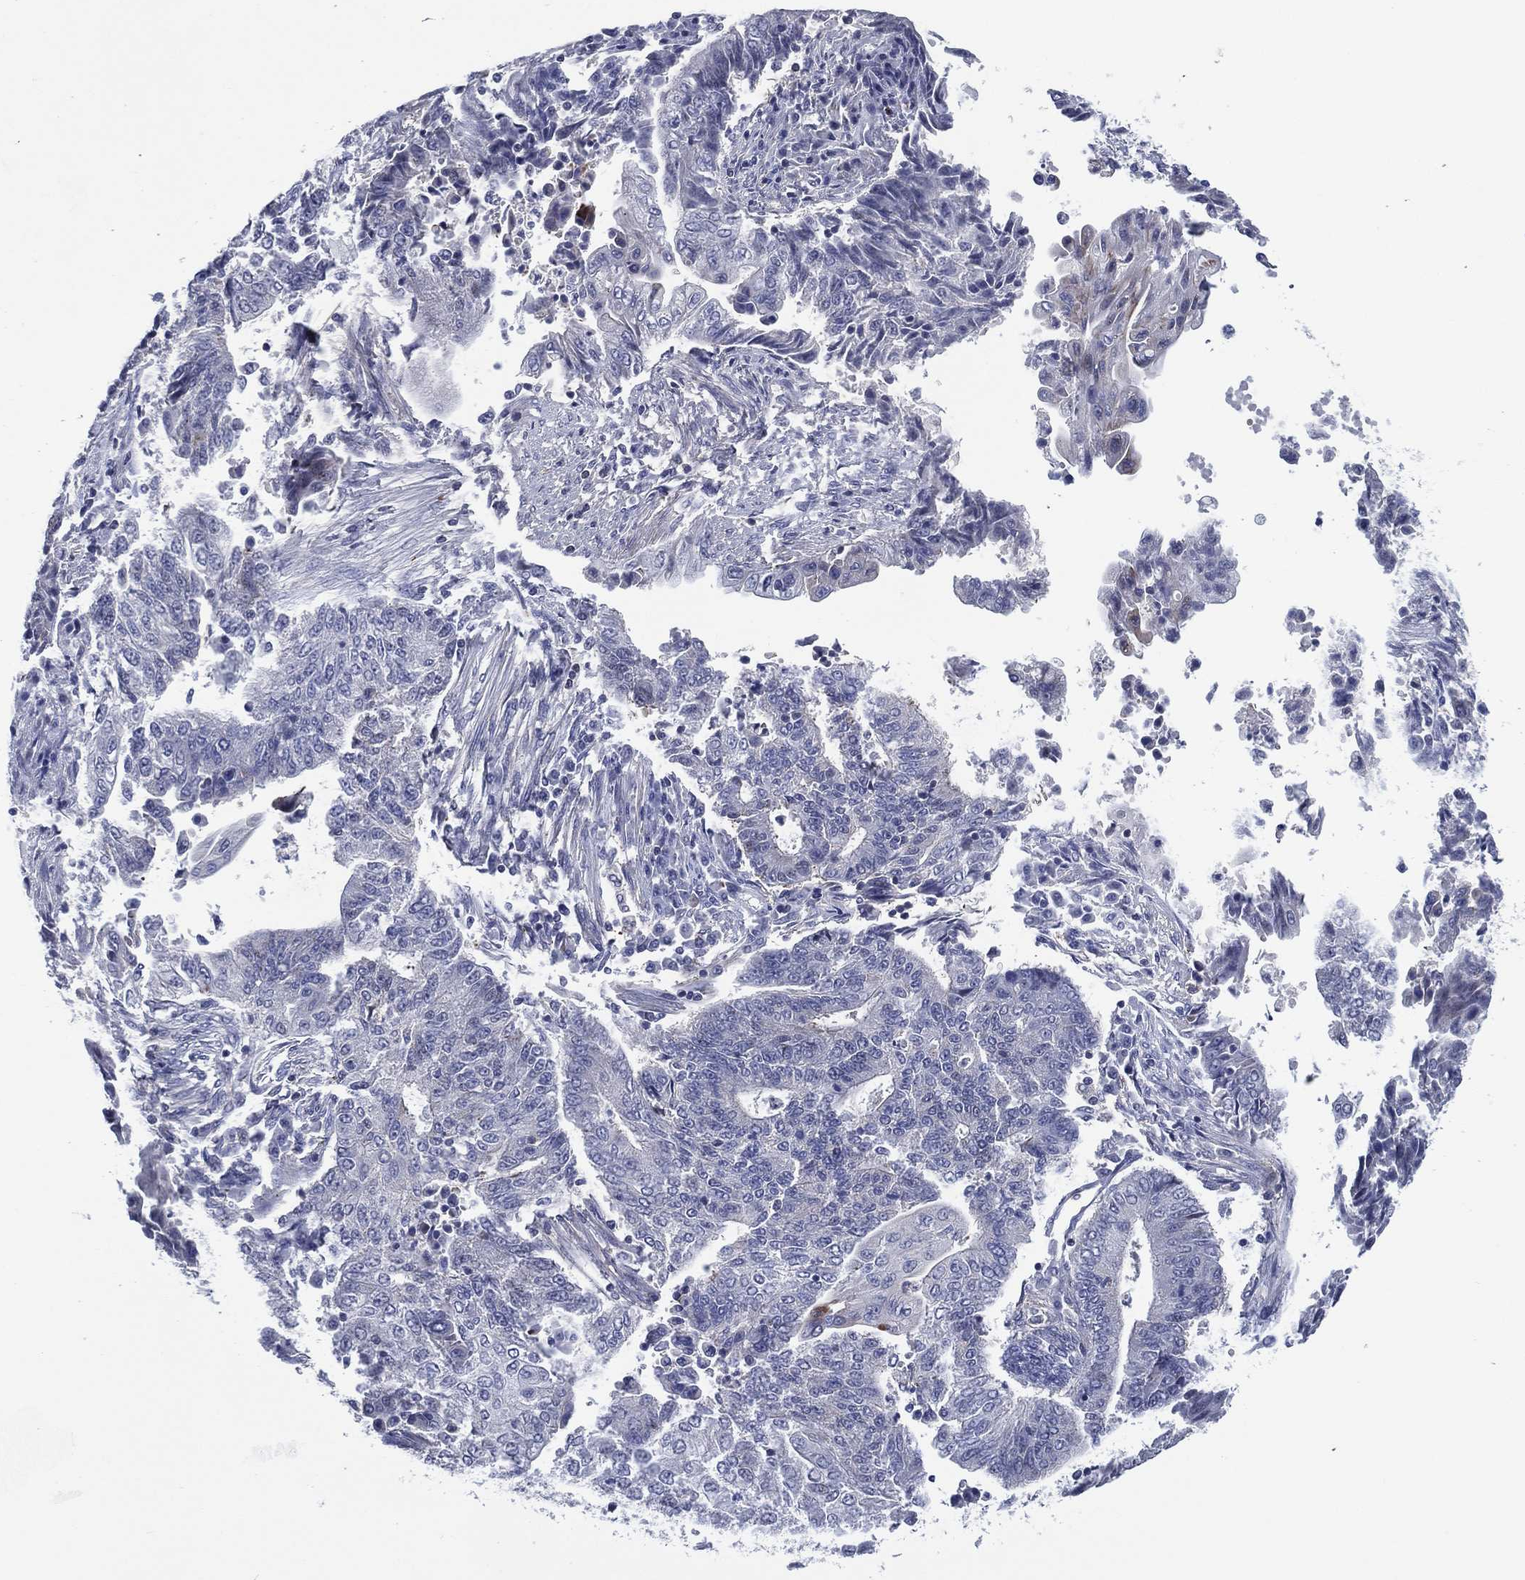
{"staining": {"intensity": "negative", "quantity": "none", "location": "none"}, "tissue": "endometrial cancer", "cell_type": "Tumor cells", "image_type": "cancer", "snomed": [{"axis": "morphology", "description": "Adenocarcinoma, NOS"}, {"axis": "topography", "description": "Uterus"}, {"axis": "topography", "description": "Endometrium"}], "caption": "DAB (3,3'-diaminobenzidine) immunohistochemical staining of human endometrial cancer (adenocarcinoma) exhibits no significant expression in tumor cells.", "gene": "TRIM31", "patient": {"sex": "female", "age": 54}}